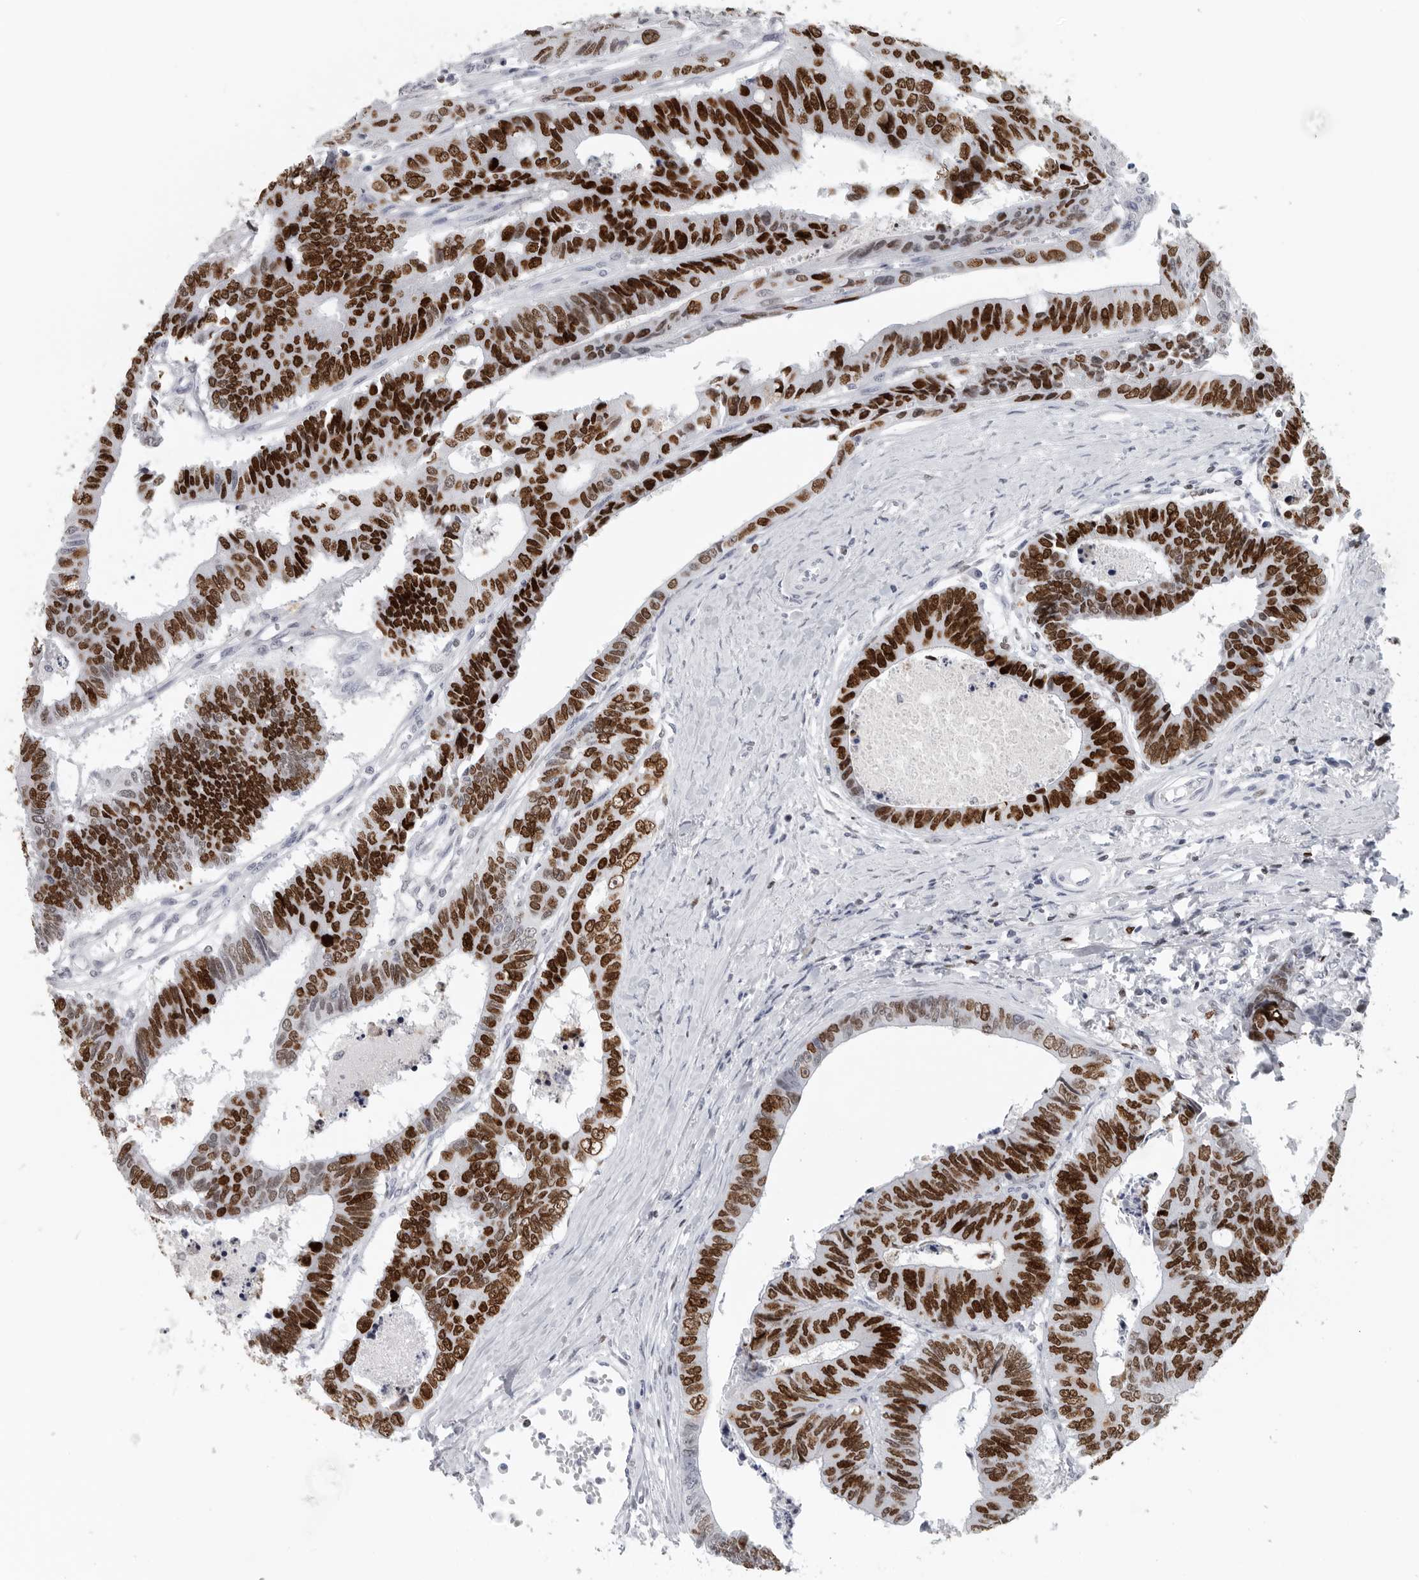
{"staining": {"intensity": "moderate", "quantity": "25%-75%", "location": "nuclear"}, "tissue": "colorectal cancer", "cell_type": "Tumor cells", "image_type": "cancer", "snomed": [{"axis": "morphology", "description": "Adenocarcinoma, NOS"}, {"axis": "topography", "description": "Rectum"}], "caption": "Immunohistochemical staining of human colorectal cancer displays moderate nuclear protein staining in approximately 25%-75% of tumor cells. (DAB IHC with brightfield microscopy, high magnification).", "gene": "SATB2", "patient": {"sex": "male", "age": 84}}